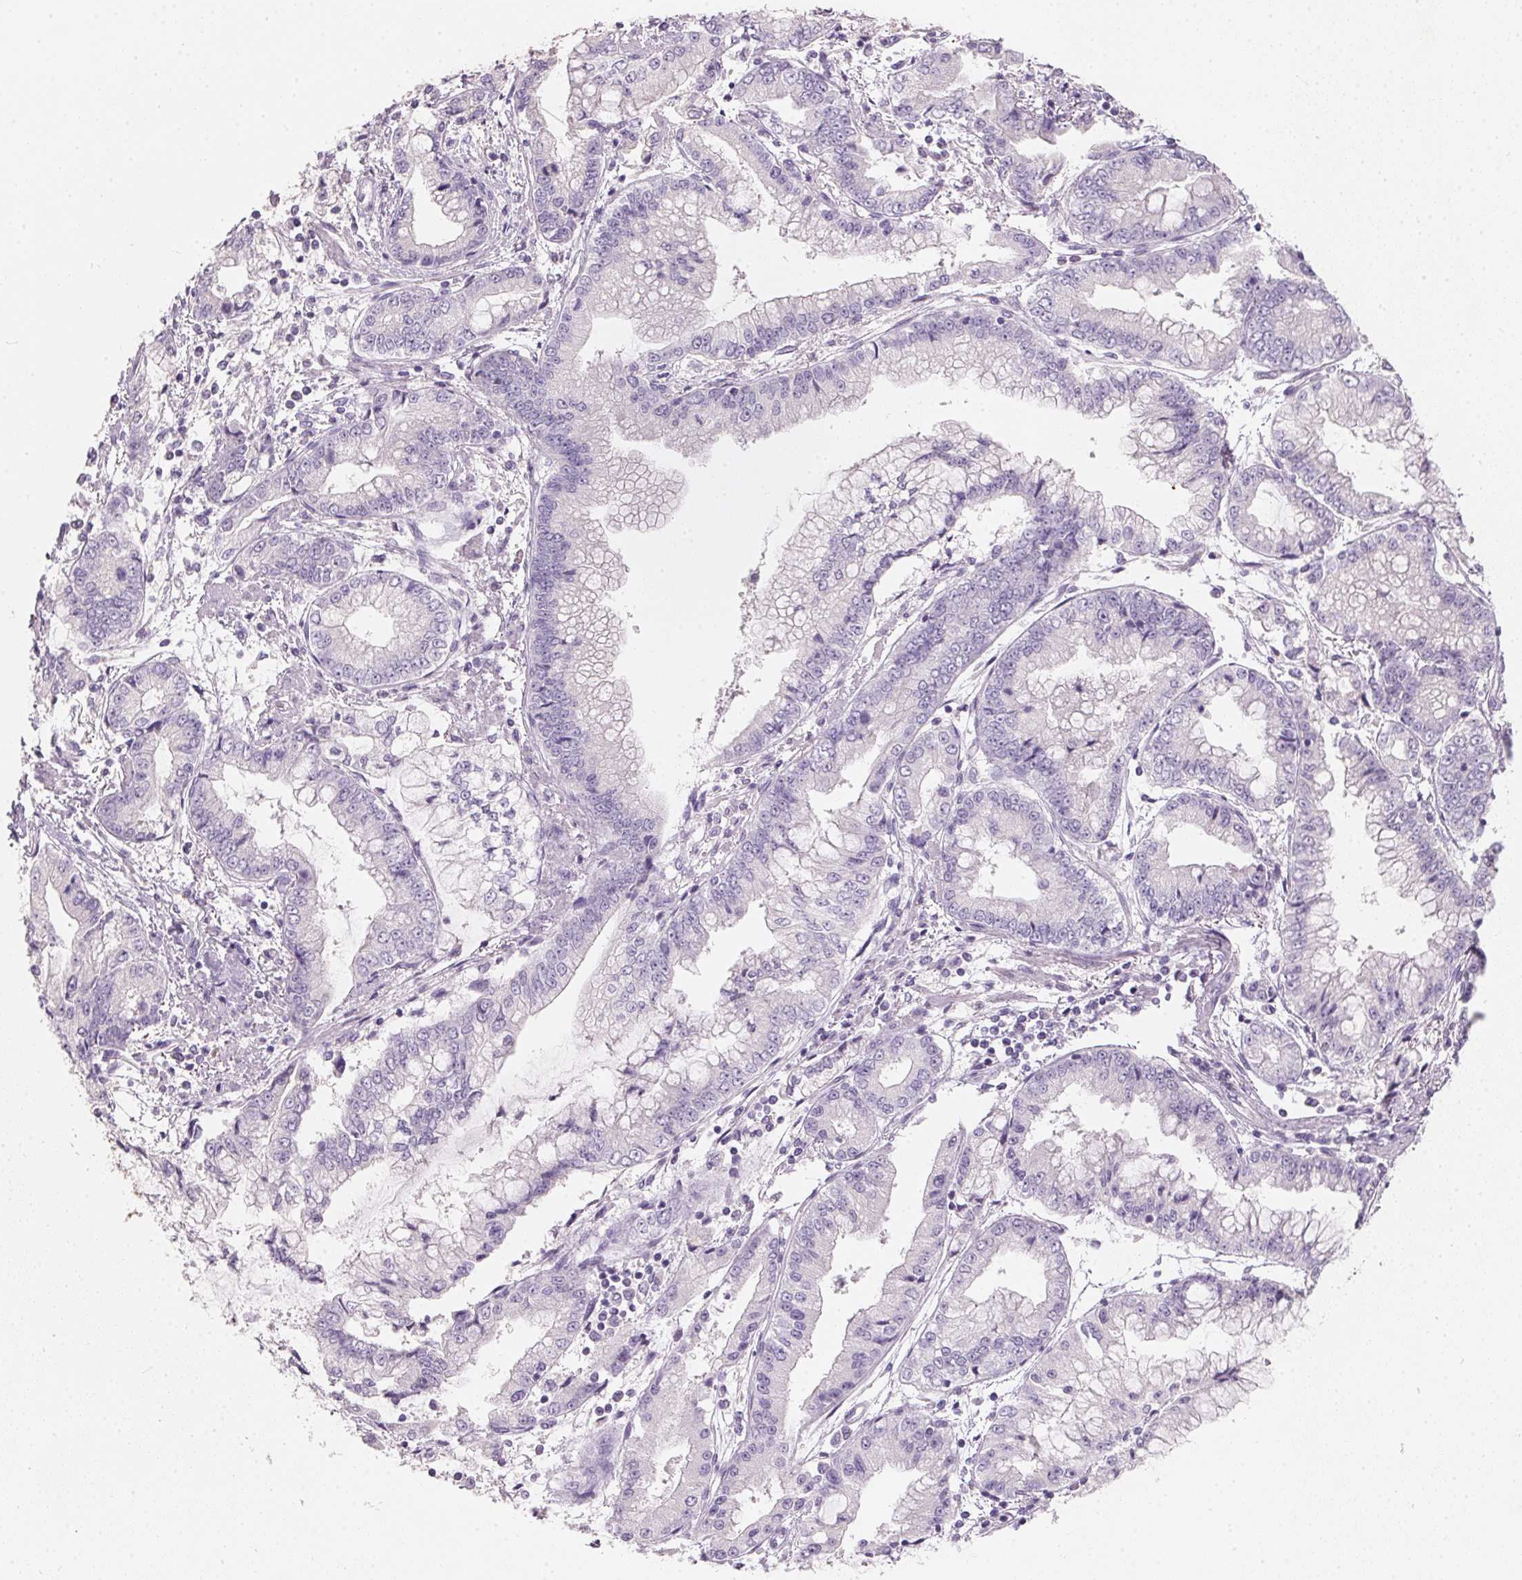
{"staining": {"intensity": "negative", "quantity": "none", "location": "none"}, "tissue": "stomach cancer", "cell_type": "Tumor cells", "image_type": "cancer", "snomed": [{"axis": "morphology", "description": "Adenocarcinoma, NOS"}, {"axis": "topography", "description": "Stomach, upper"}], "caption": "The micrograph displays no staining of tumor cells in stomach cancer.", "gene": "HSD17B1", "patient": {"sex": "female", "age": 74}}